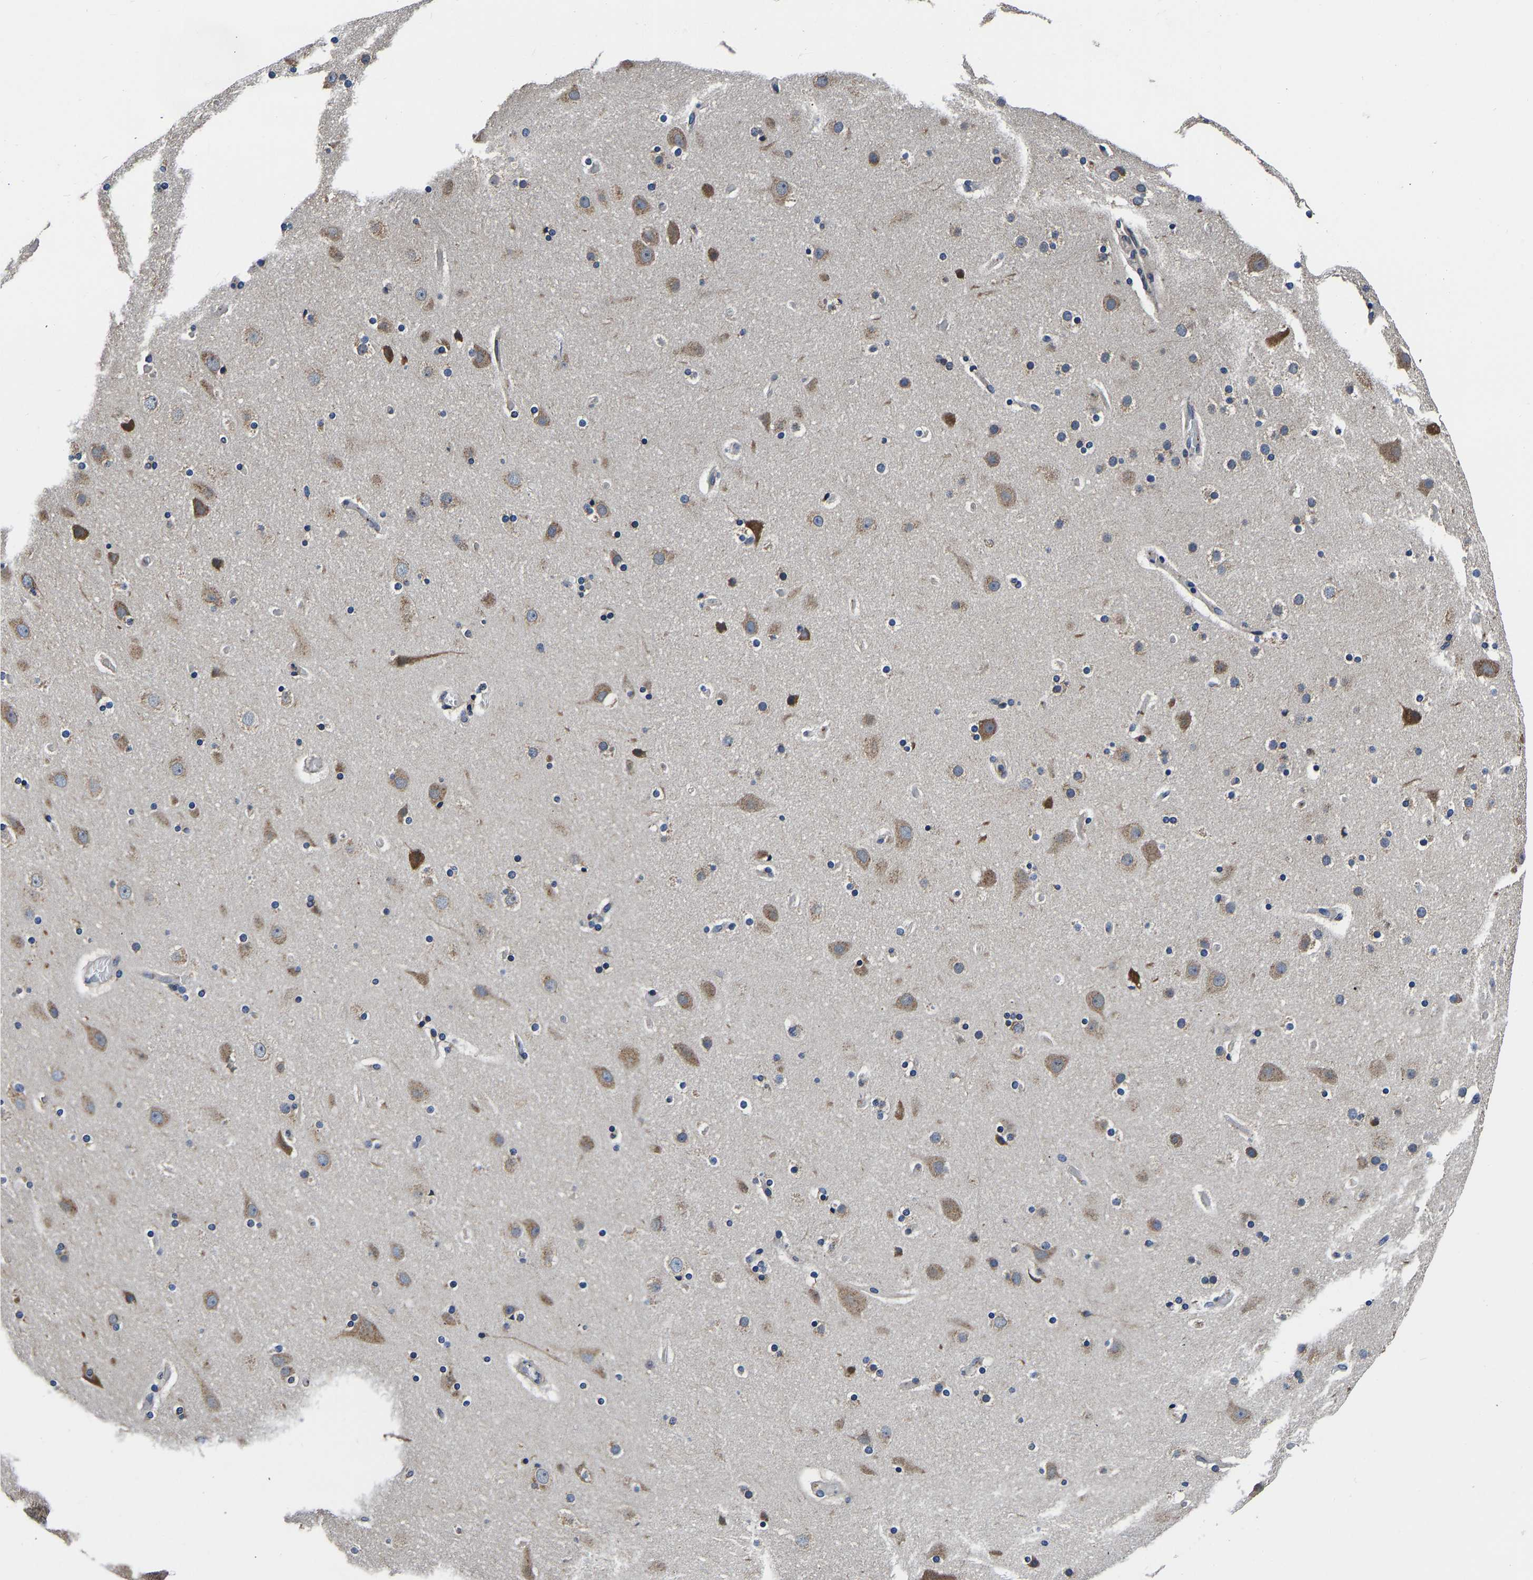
{"staining": {"intensity": "weak", "quantity": "25%-75%", "location": "cytoplasmic/membranous"}, "tissue": "cerebral cortex", "cell_type": "Endothelial cells", "image_type": "normal", "snomed": [{"axis": "morphology", "description": "Normal tissue, NOS"}, {"axis": "topography", "description": "Cerebral cortex"}], "caption": "This image reveals immunohistochemistry (IHC) staining of normal human cerebral cortex, with low weak cytoplasmic/membranous staining in approximately 25%-75% of endothelial cells.", "gene": "RABAC1", "patient": {"sex": "male", "age": 57}}